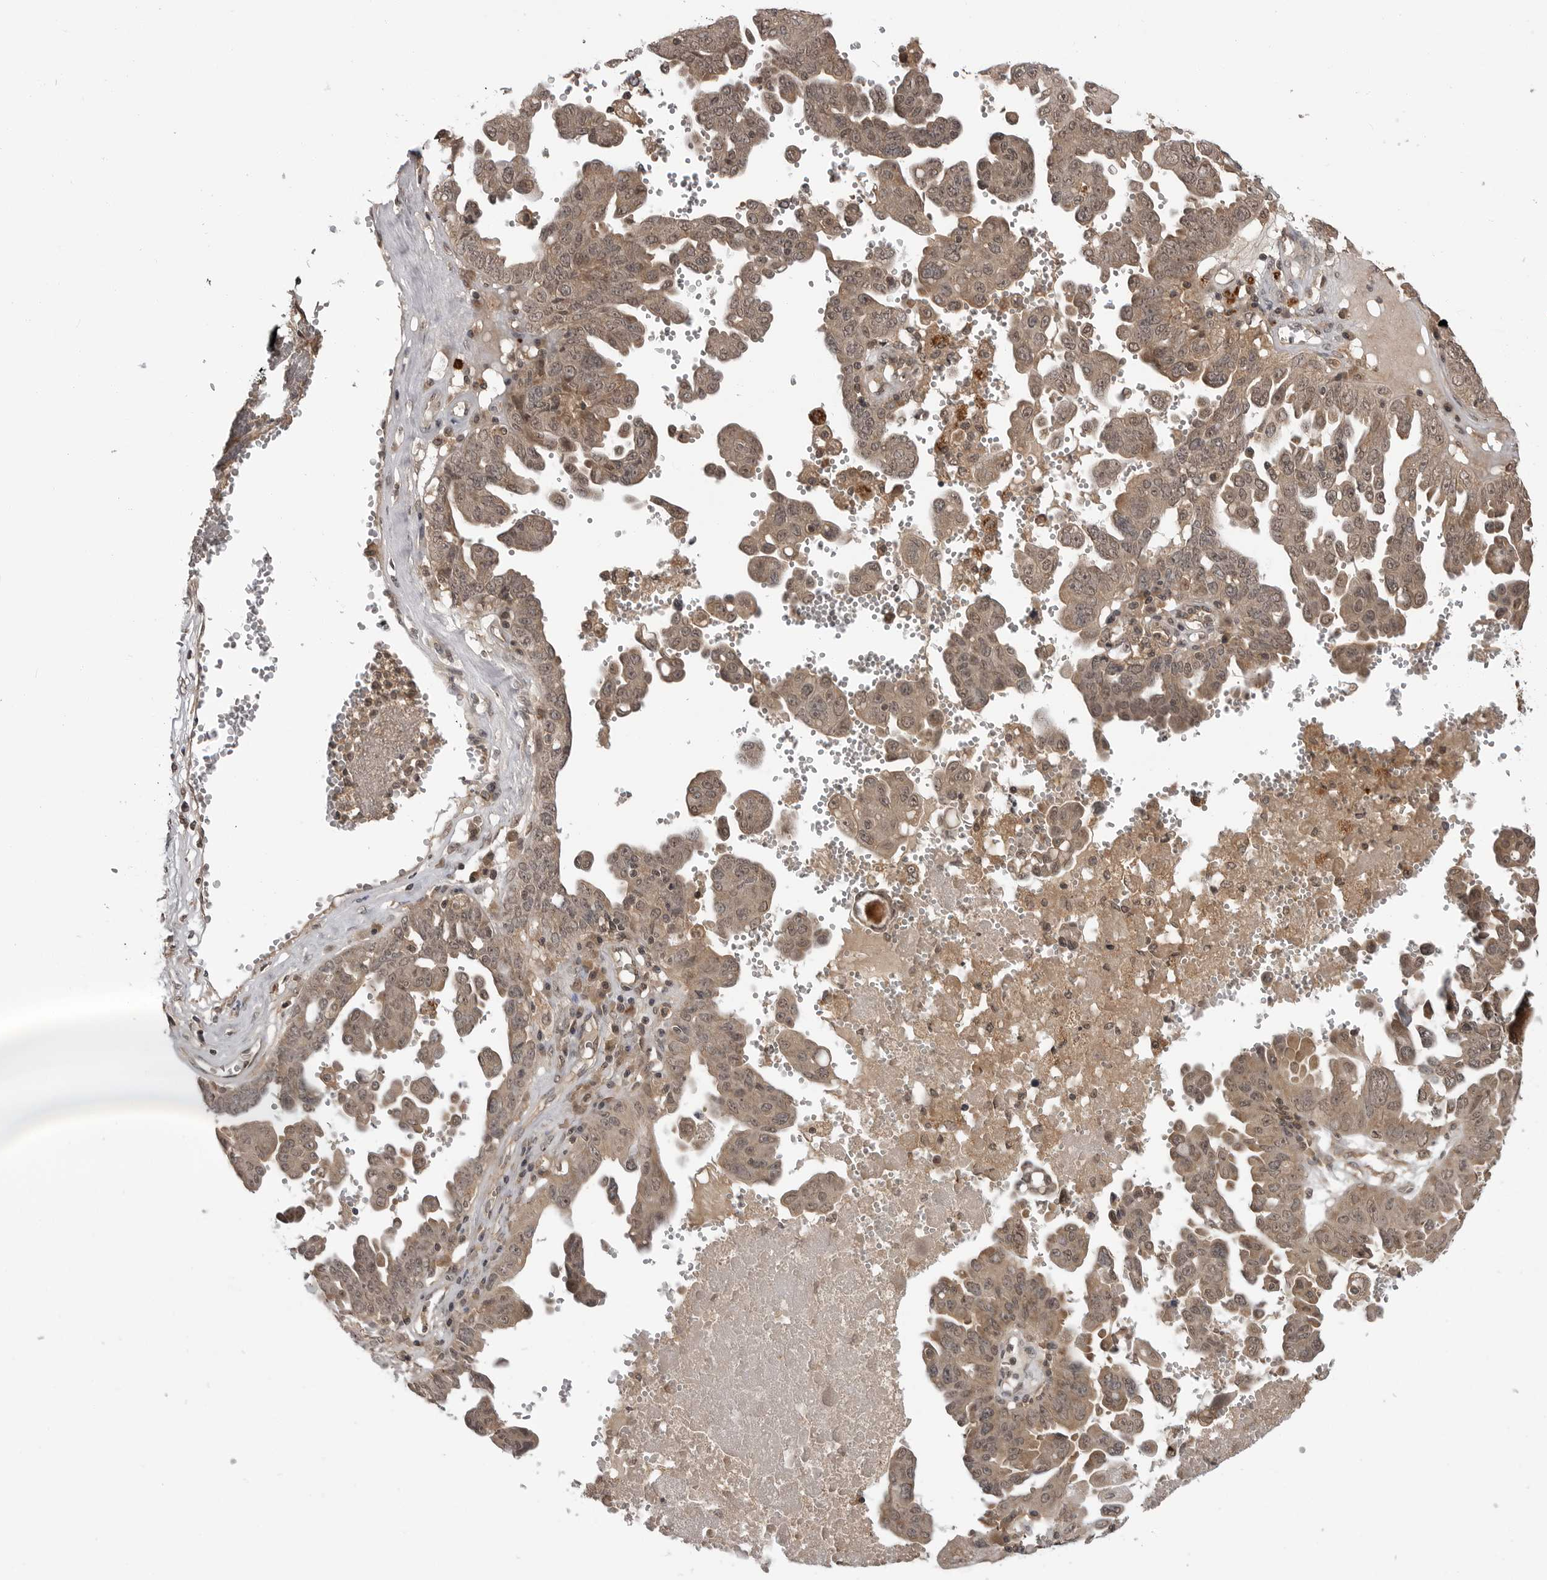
{"staining": {"intensity": "weak", "quantity": "25%-75%", "location": "cytoplasmic/membranous,nuclear"}, "tissue": "ovarian cancer", "cell_type": "Tumor cells", "image_type": "cancer", "snomed": [{"axis": "morphology", "description": "Carcinoma, endometroid"}, {"axis": "topography", "description": "Ovary"}], "caption": "IHC staining of ovarian cancer, which shows low levels of weak cytoplasmic/membranous and nuclear positivity in about 25%-75% of tumor cells indicating weak cytoplasmic/membranous and nuclear protein expression. The staining was performed using DAB (brown) for protein detection and nuclei were counterstained in hematoxylin (blue).", "gene": "IL24", "patient": {"sex": "female", "age": 62}}